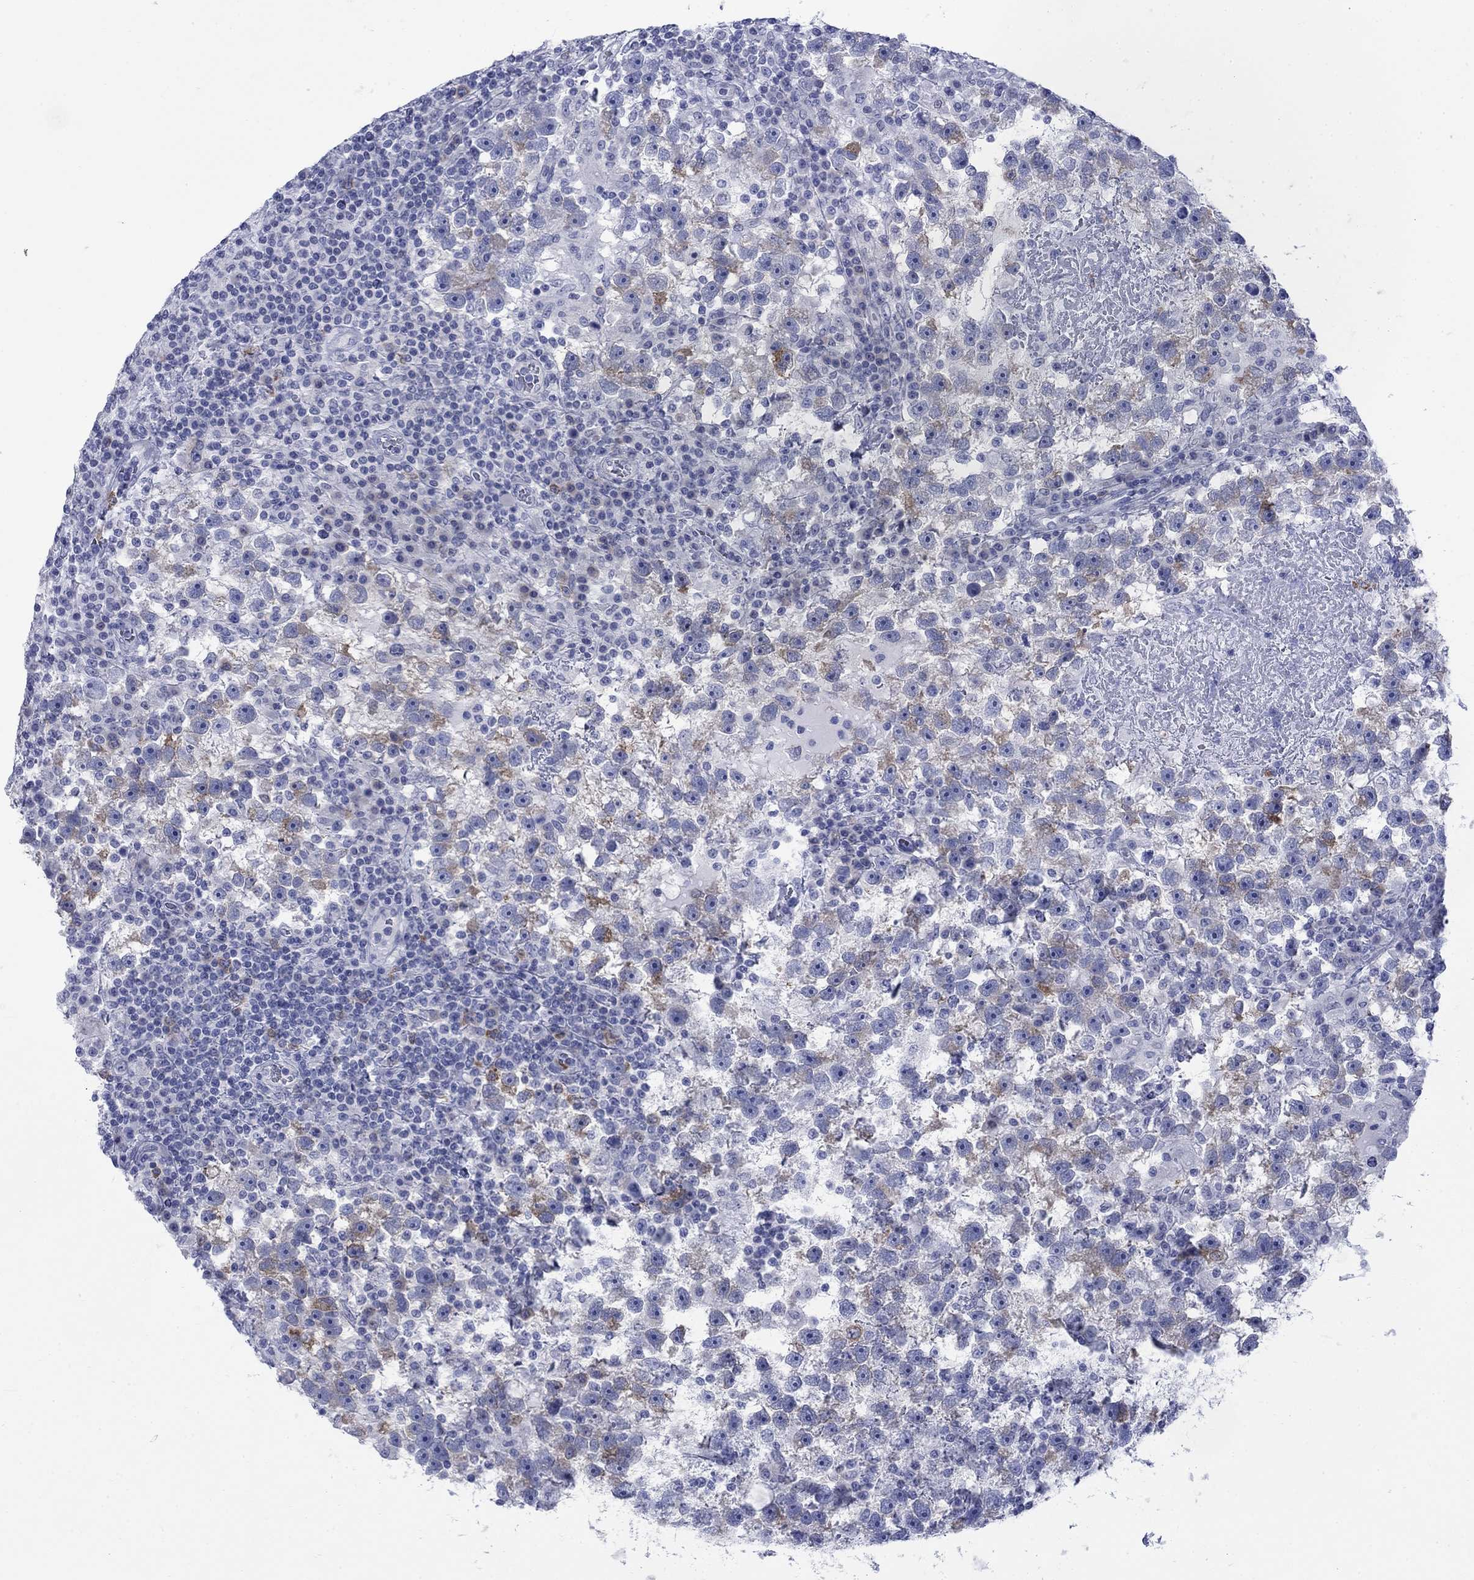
{"staining": {"intensity": "moderate", "quantity": "<25%", "location": "cytoplasmic/membranous"}, "tissue": "testis cancer", "cell_type": "Tumor cells", "image_type": "cancer", "snomed": [{"axis": "morphology", "description": "Seminoma, NOS"}, {"axis": "topography", "description": "Testis"}], "caption": "Immunohistochemical staining of human testis cancer exhibits low levels of moderate cytoplasmic/membranous staining in approximately <25% of tumor cells. (DAB (3,3'-diaminobenzidine) IHC, brown staining for protein, blue staining for nuclei).", "gene": "IGF2BP3", "patient": {"sex": "male", "age": 47}}